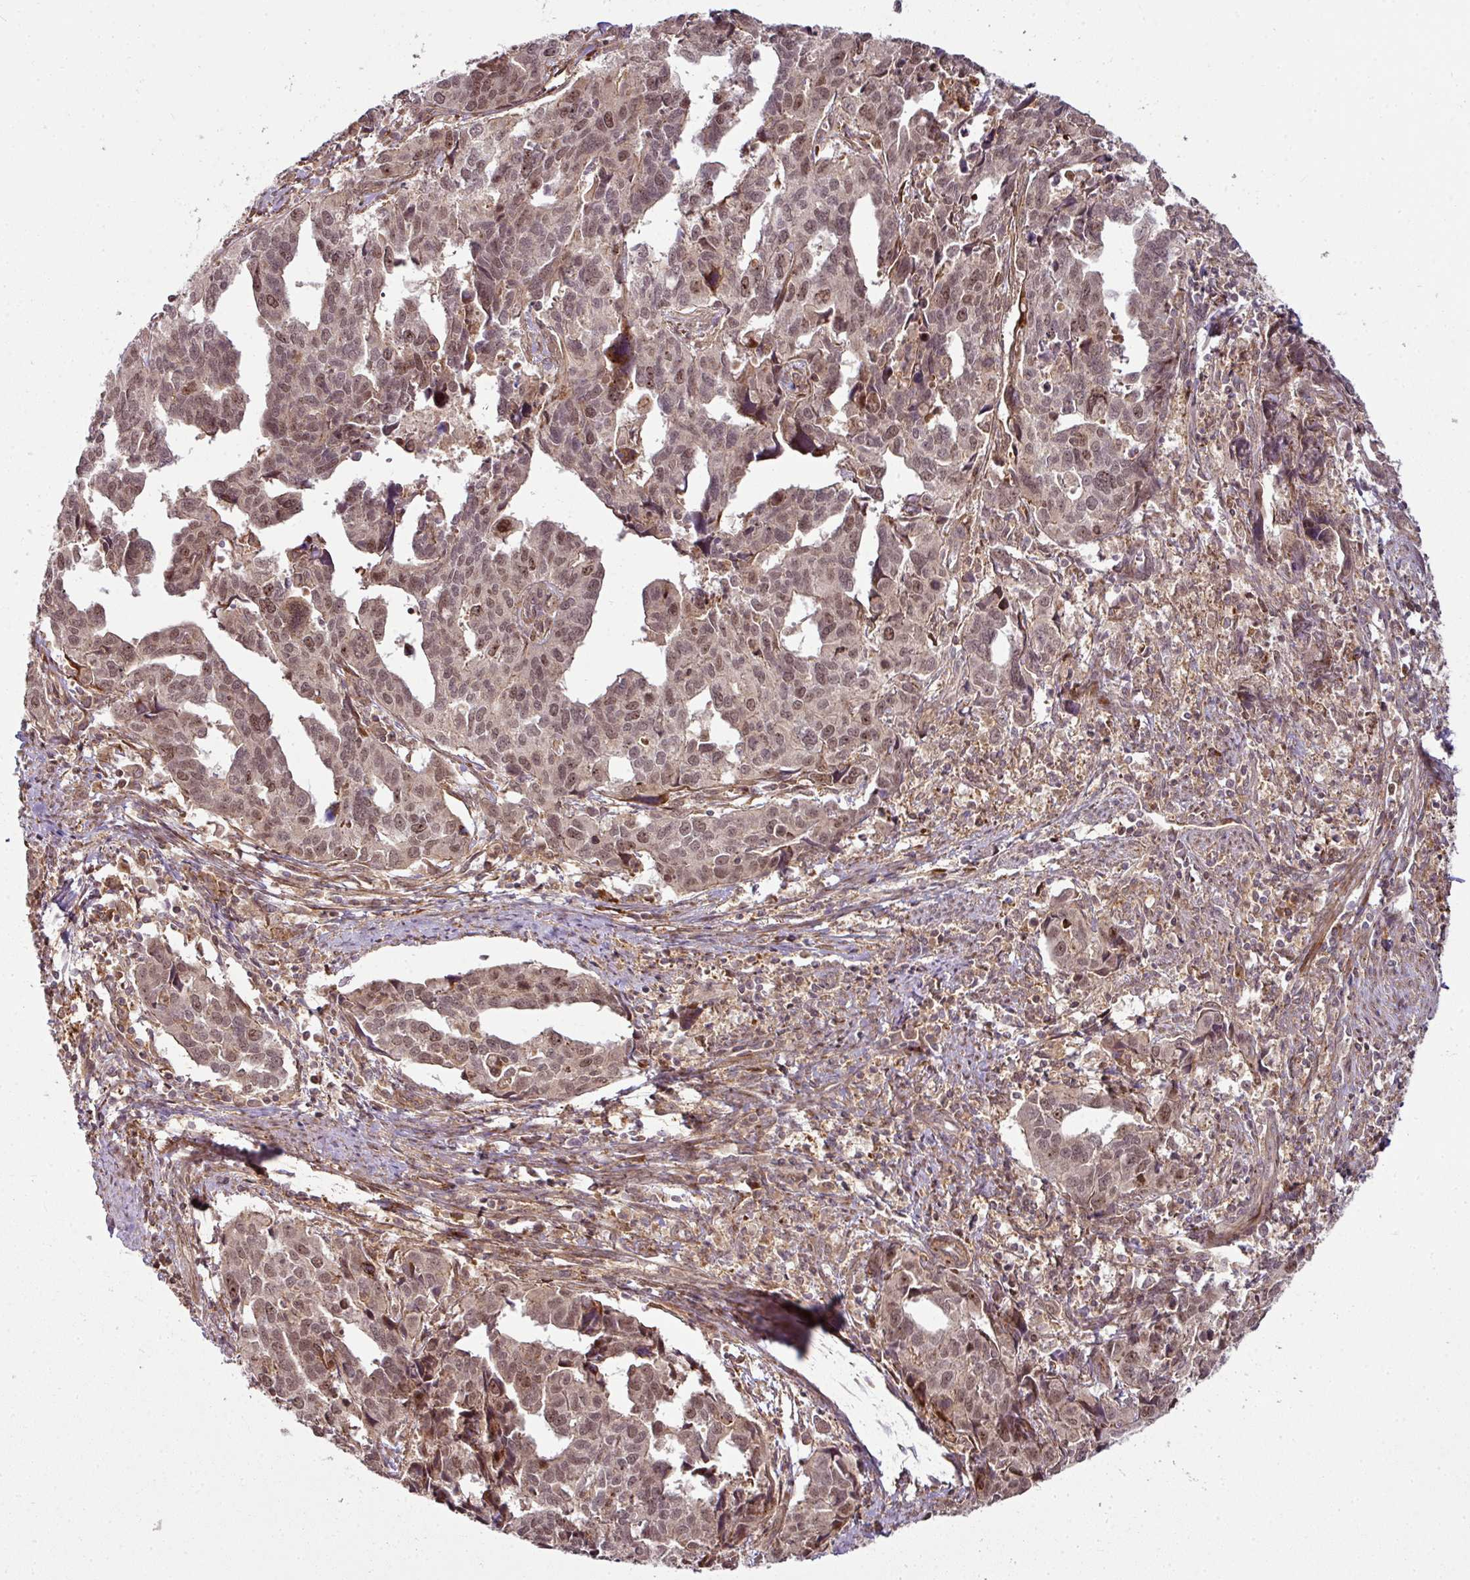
{"staining": {"intensity": "moderate", "quantity": ">75%", "location": "cytoplasmic/membranous,nuclear"}, "tissue": "endometrial cancer", "cell_type": "Tumor cells", "image_type": "cancer", "snomed": [{"axis": "morphology", "description": "Adenocarcinoma, NOS"}, {"axis": "topography", "description": "Endometrium"}], "caption": "IHC of endometrial cancer reveals medium levels of moderate cytoplasmic/membranous and nuclear positivity in about >75% of tumor cells. The staining was performed using DAB to visualize the protein expression in brown, while the nuclei were stained in blue with hematoxylin (Magnification: 20x).", "gene": "ATAT1", "patient": {"sex": "female", "age": 73}}